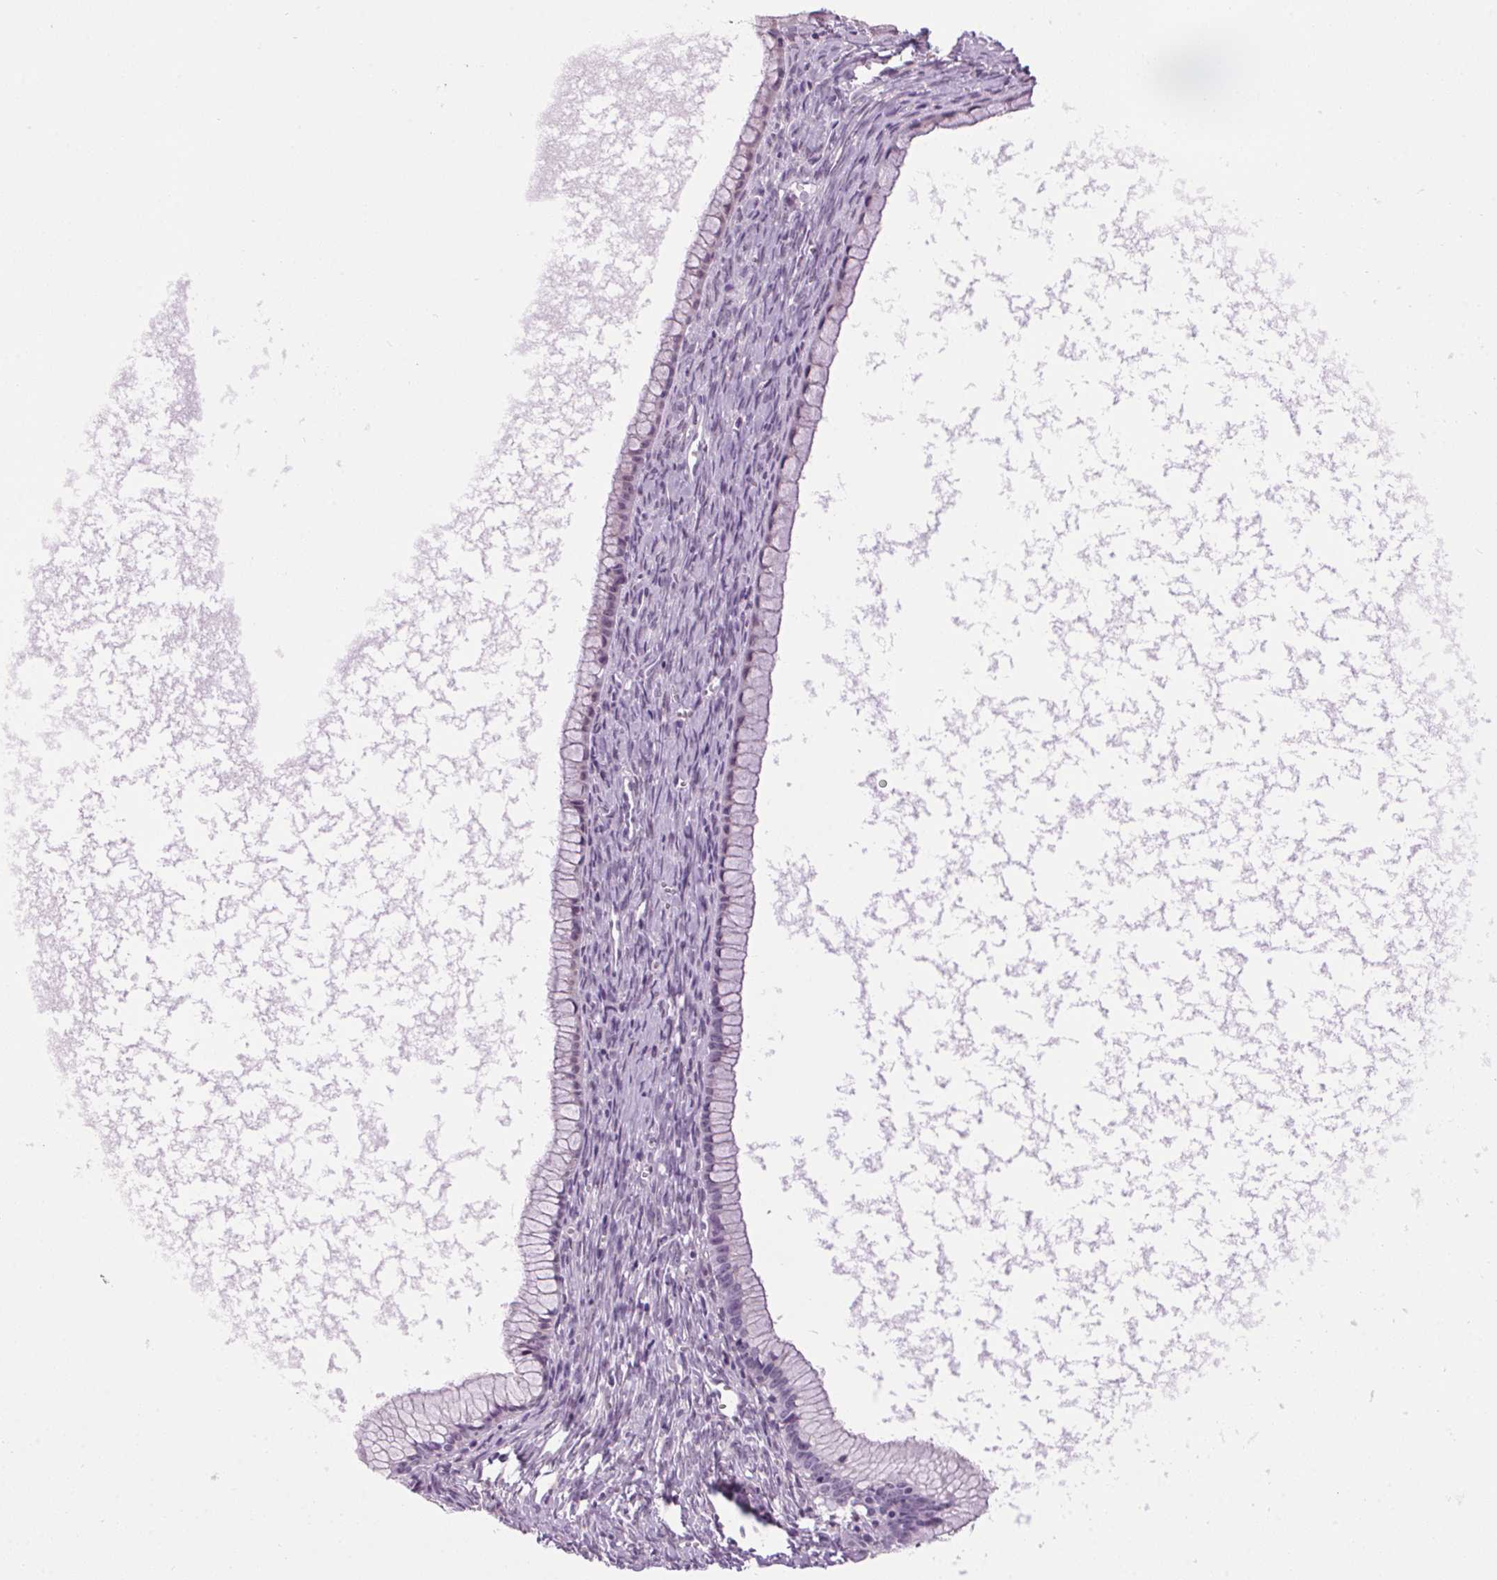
{"staining": {"intensity": "negative", "quantity": "none", "location": "none"}, "tissue": "ovarian cancer", "cell_type": "Tumor cells", "image_type": "cancer", "snomed": [{"axis": "morphology", "description": "Cystadenocarcinoma, mucinous, NOS"}, {"axis": "topography", "description": "Ovary"}], "caption": "The immunohistochemistry (IHC) micrograph has no significant staining in tumor cells of ovarian cancer (mucinous cystadenocarcinoma) tissue.", "gene": "SMIM13", "patient": {"sex": "female", "age": 41}}